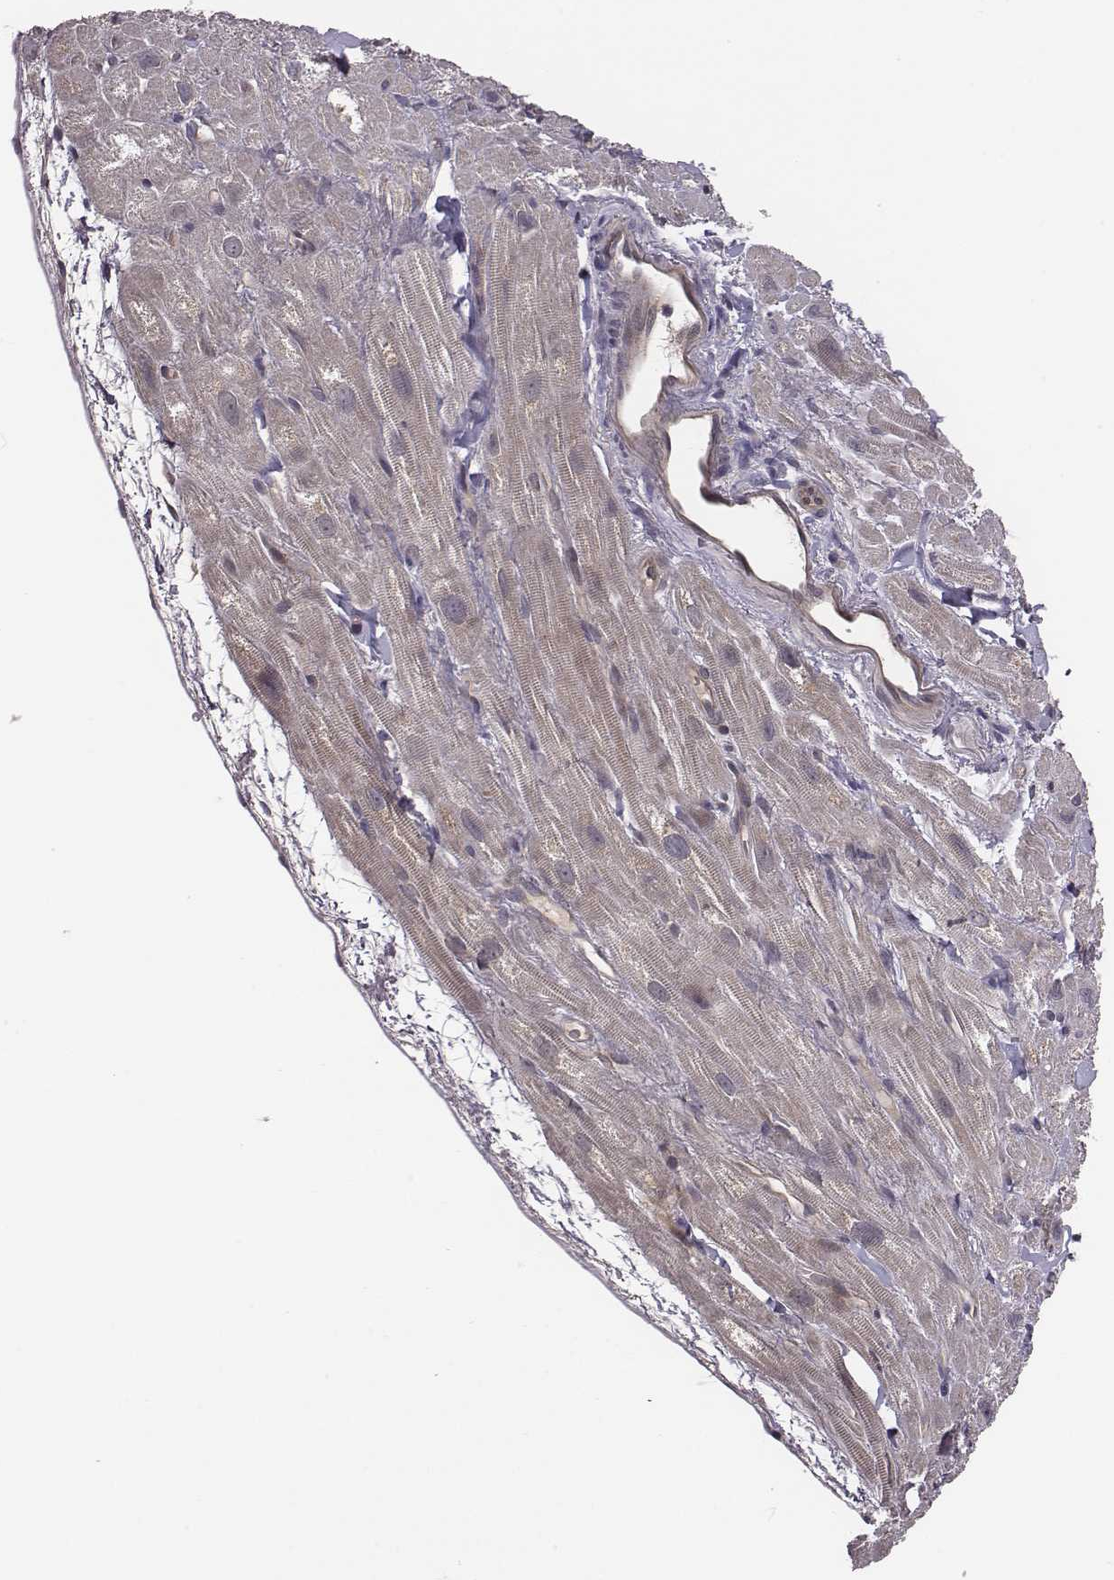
{"staining": {"intensity": "weak", "quantity": ">75%", "location": "cytoplasmic/membranous"}, "tissue": "heart muscle", "cell_type": "Cardiomyocytes", "image_type": "normal", "snomed": [{"axis": "morphology", "description": "Normal tissue, NOS"}, {"axis": "topography", "description": "Heart"}], "caption": "DAB (3,3'-diaminobenzidine) immunohistochemical staining of normal heart muscle shows weak cytoplasmic/membranous protein positivity in approximately >75% of cardiomyocytes.", "gene": "SMURF2", "patient": {"sex": "female", "age": 62}}